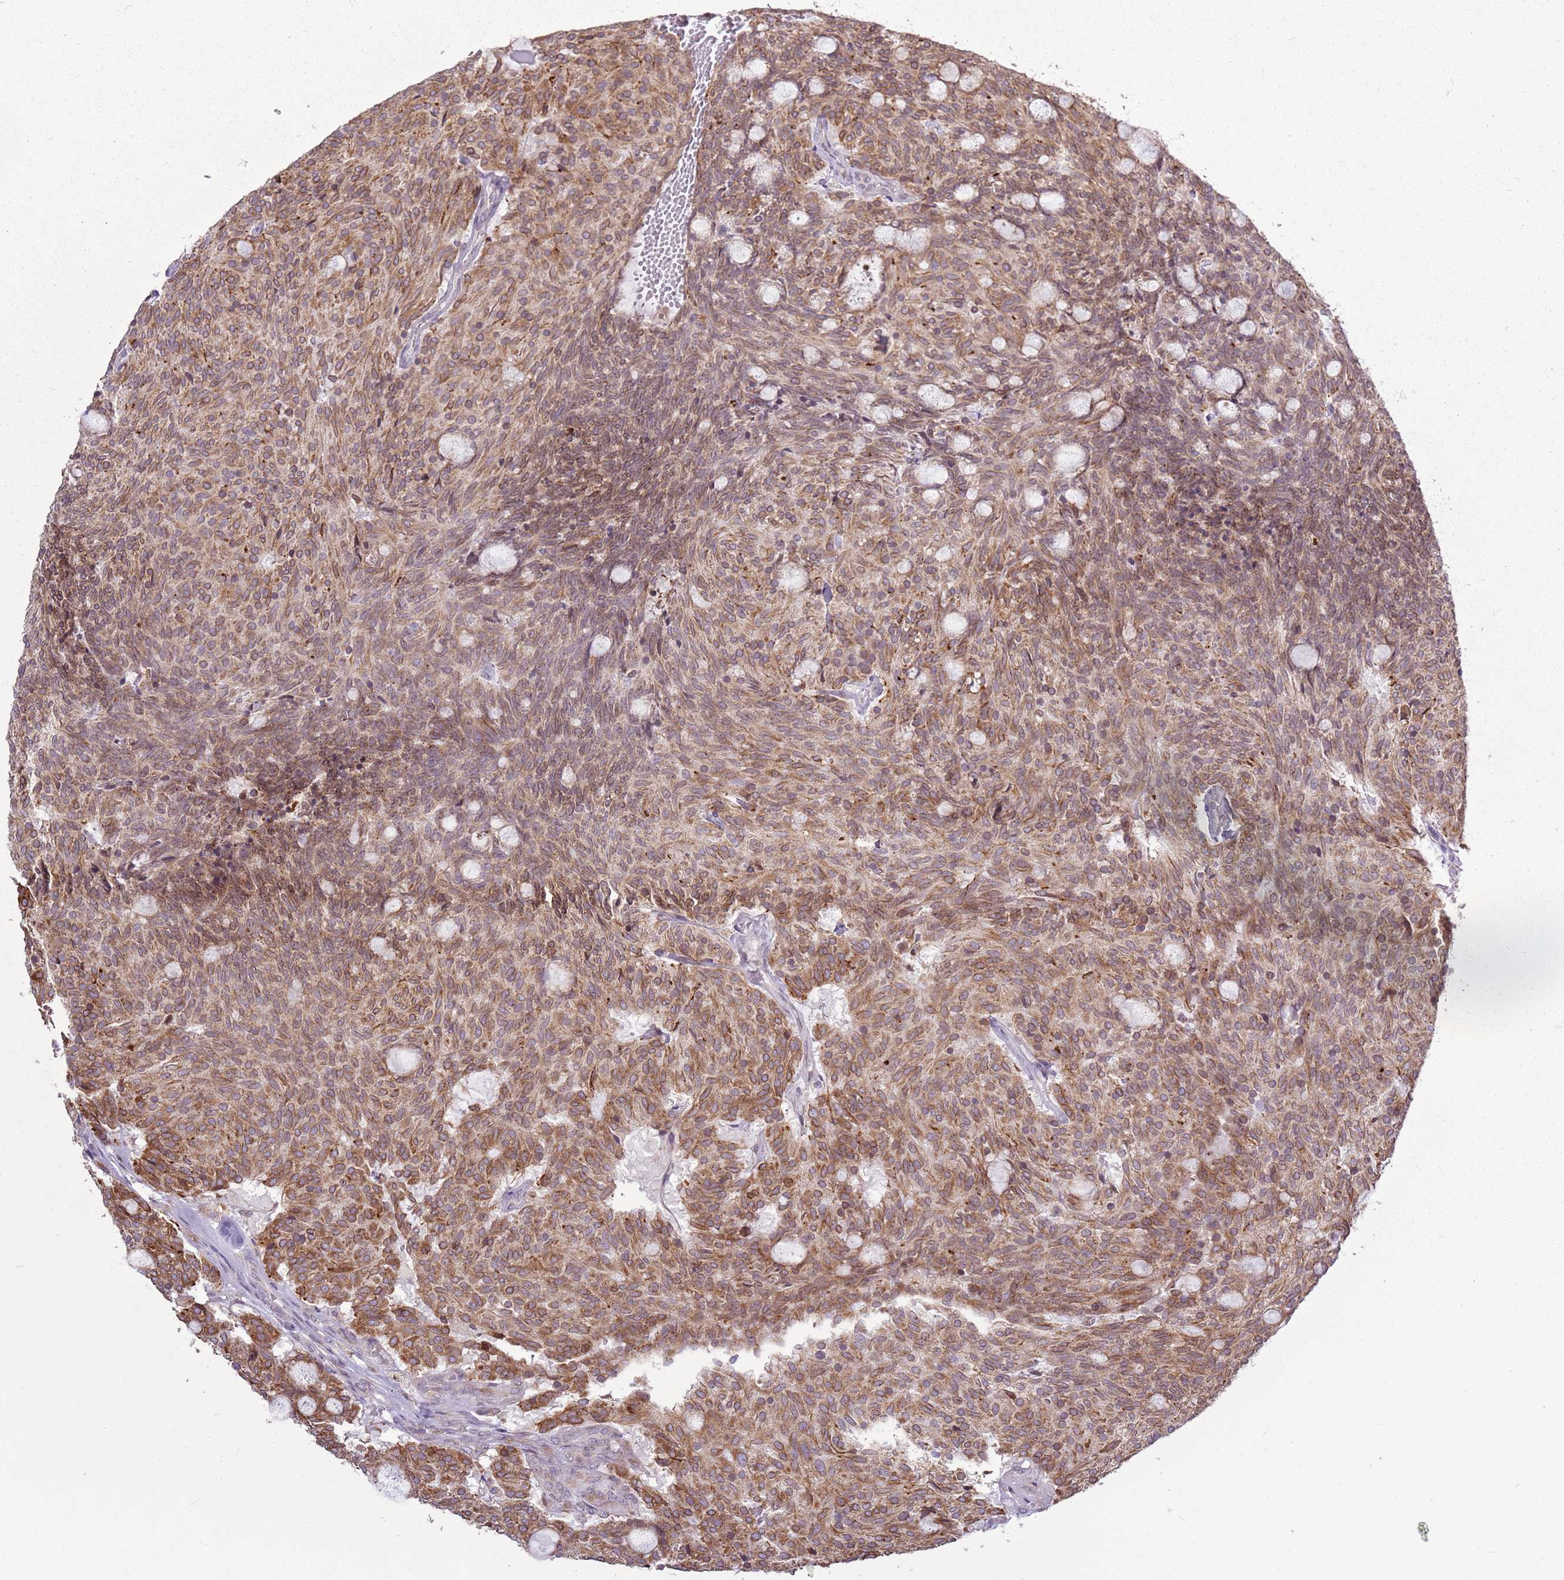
{"staining": {"intensity": "moderate", "quantity": ">75%", "location": "cytoplasmic/membranous"}, "tissue": "carcinoid", "cell_type": "Tumor cells", "image_type": "cancer", "snomed": [{"axis": "morphology", "description": "Carcinoid, malignant, NOS"}, {"axis": "topography", "description": "Pancreas"}], "caption": "A brown stain shows moderate cytoplasmic/membranous positivity of a protein in human carcinoid tumor cells. (Brightfield microscopy of DAB IHC at high magnification).", "gene": "TMED10", "patient": {"sex": "female", "age": 54}}